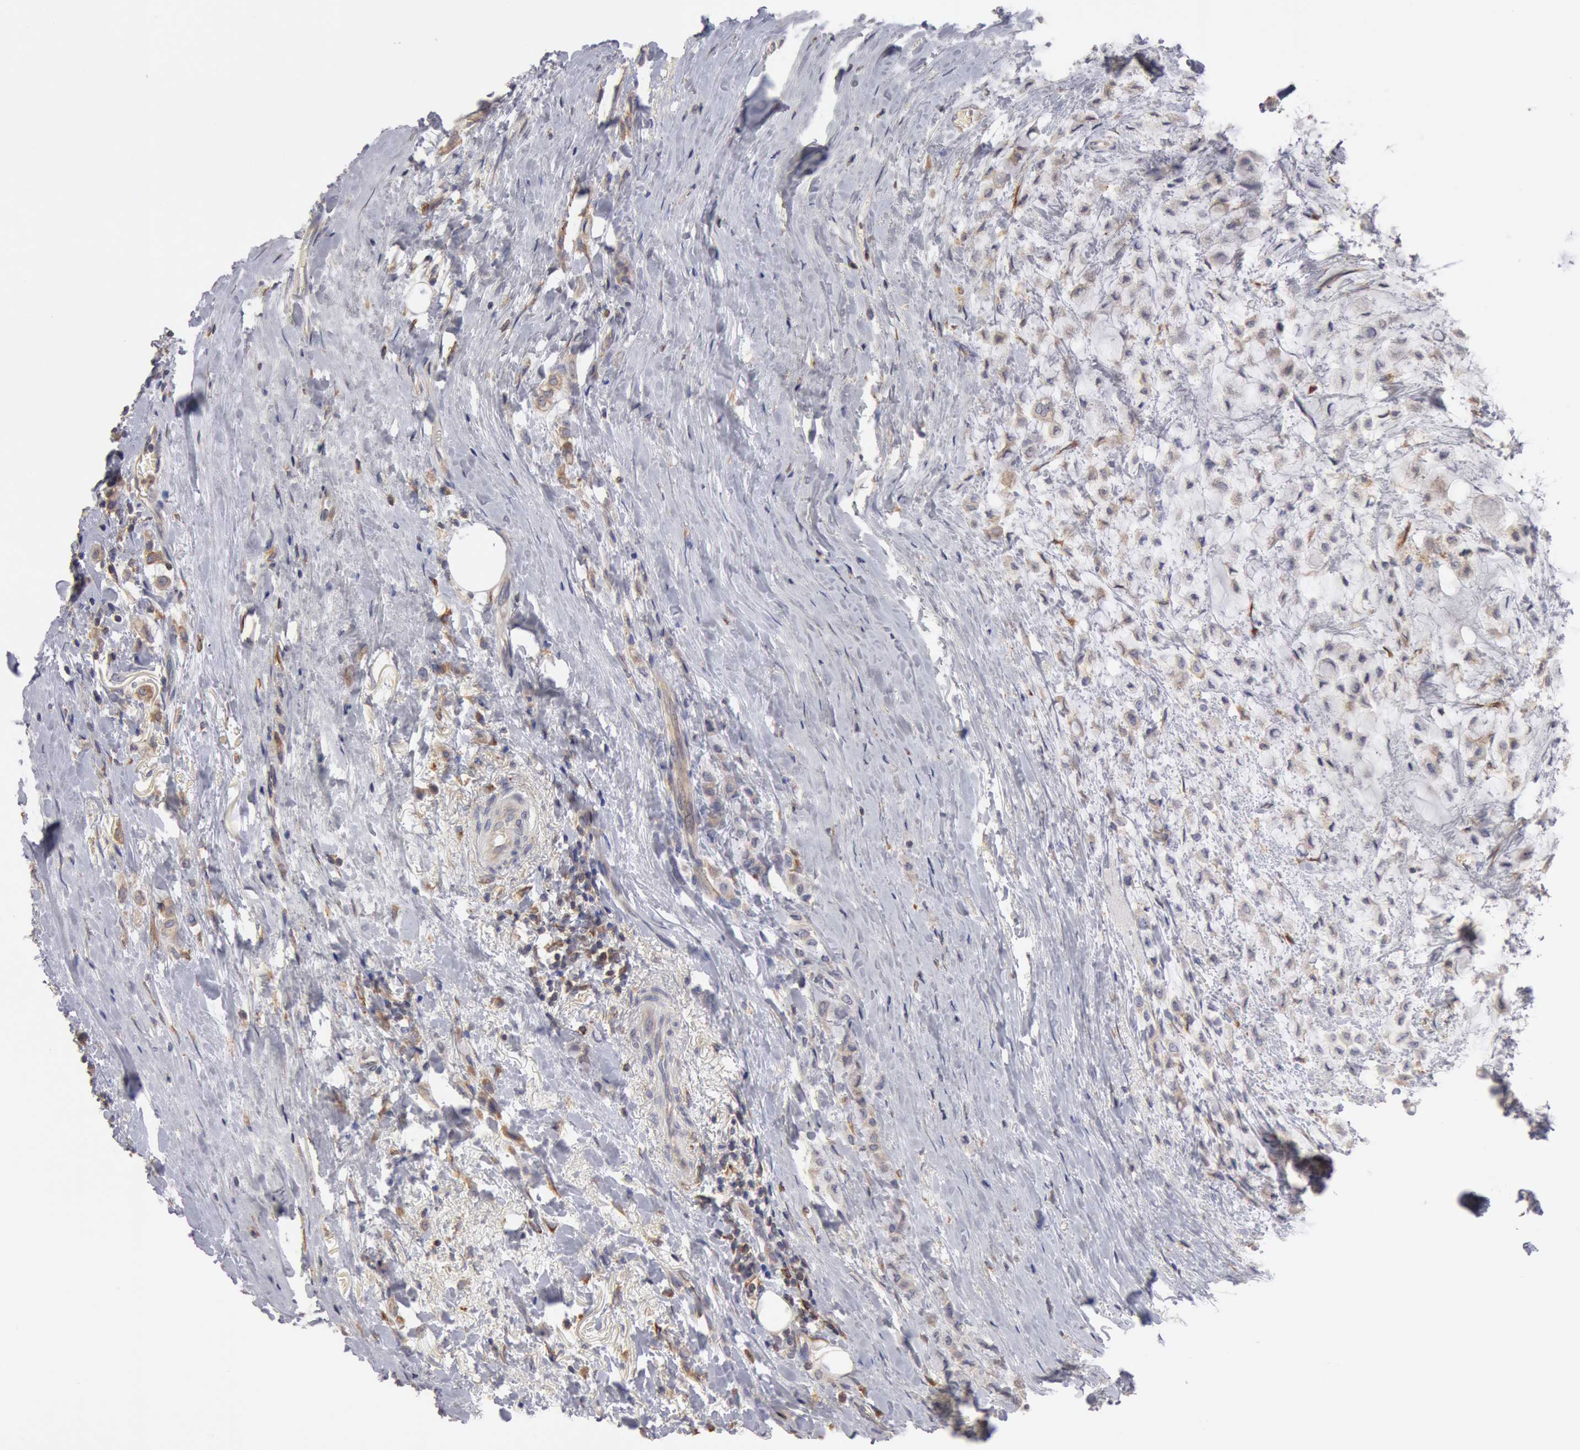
{"staining": {"intensity": "negative", "quantity": "none", "location": "none"}, "tissue": "breast cancer", "cell_type": "Tumor cells", "image_type": "cancer", "snomed": [{"axis": "morphology", "description": "Lobular carcinoma"}, {"axis": "topography", "description": "Breast"}], "caption": "Immunohistochemistry (IHC) image of human breast cancer stained for a protein (brown), which shows no expression in tumor cells.", "gene": "OSBPL8", "patient": {"sex": "female", "age": 85}}